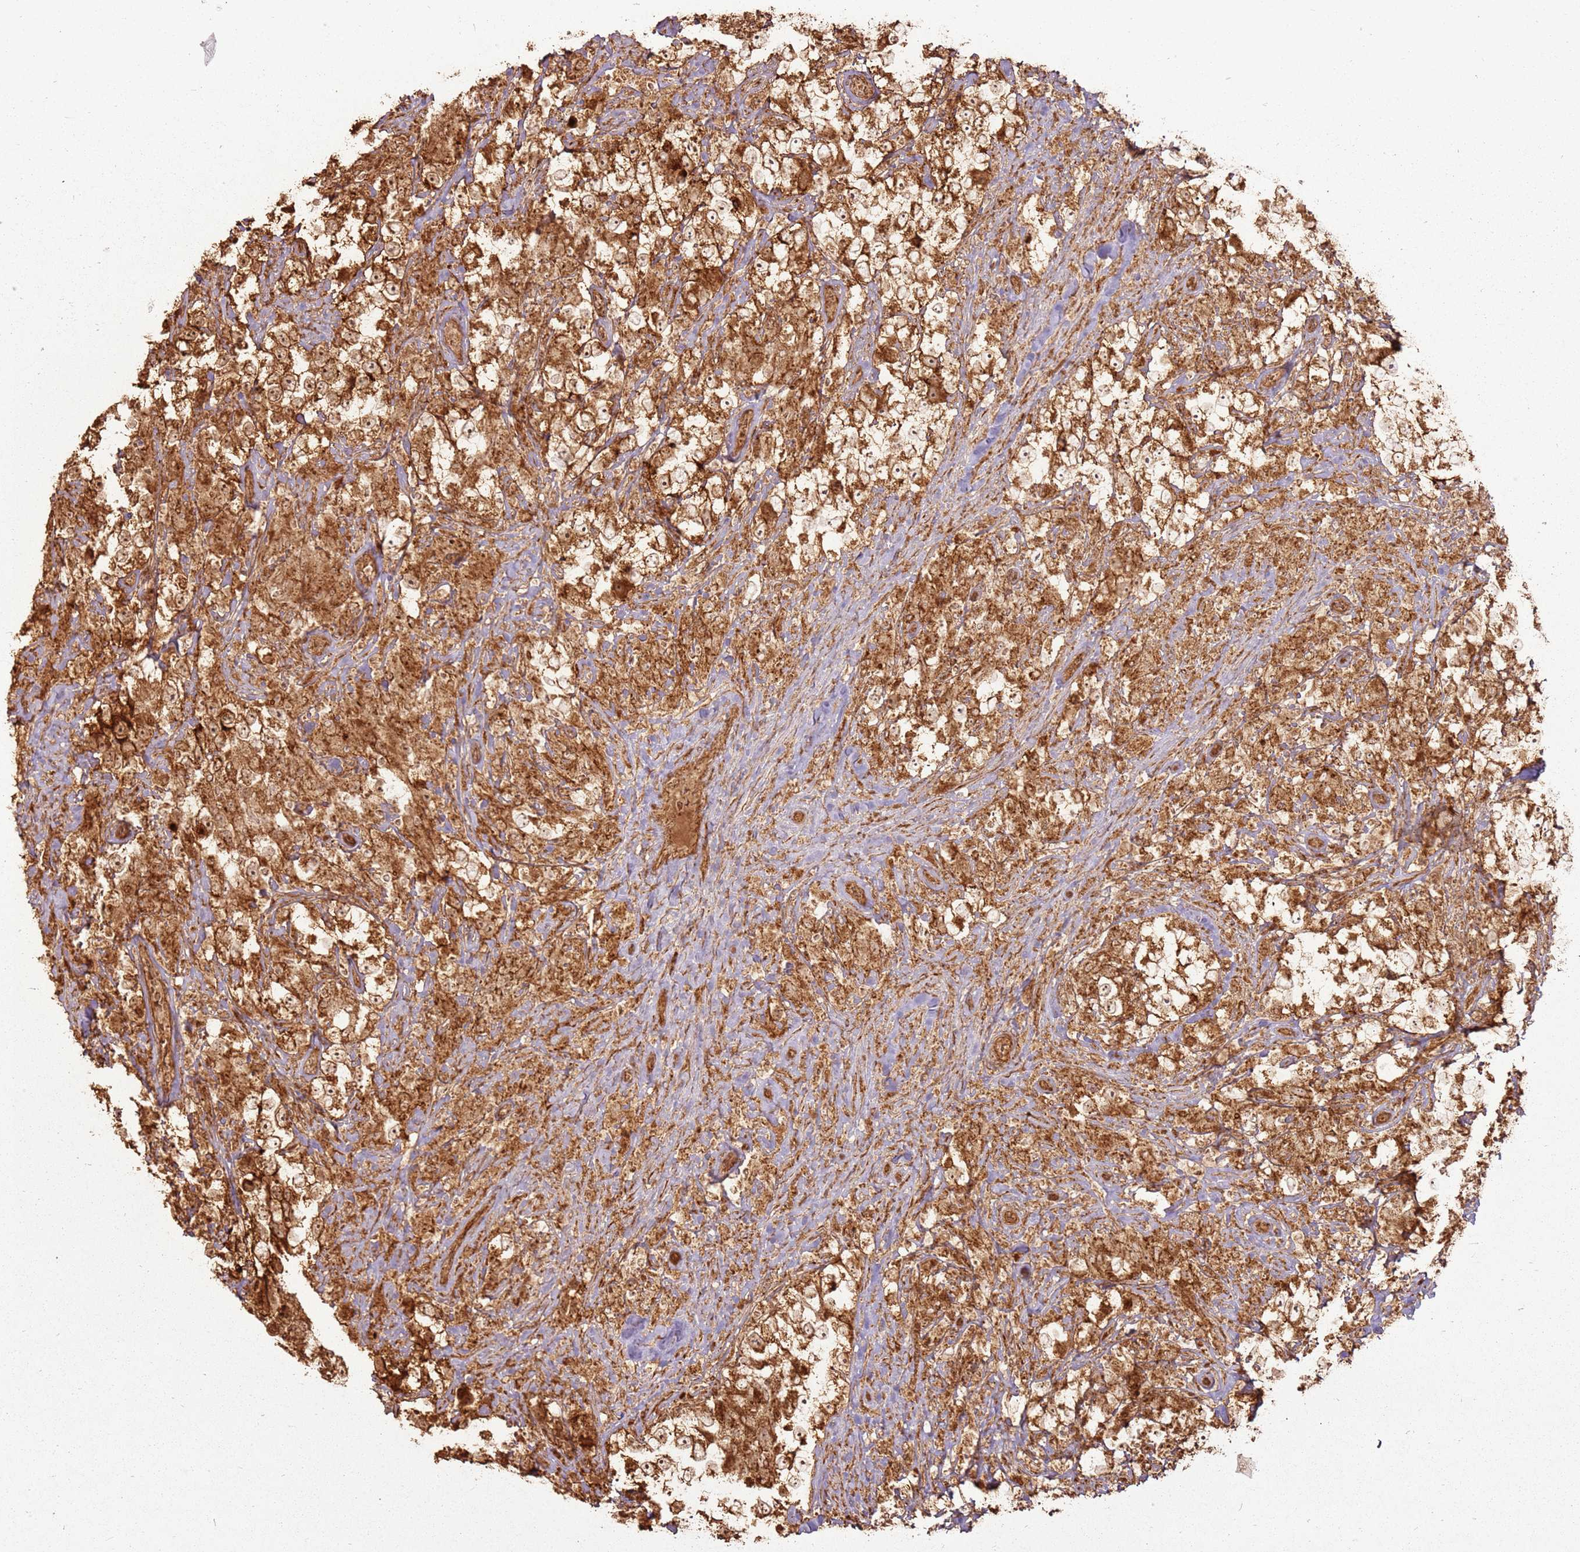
{"staining": {"intensity": "moderate", "quantity": ">75%", "location": "cytoplasmic/membranous,nuclear"}, "tissue": "testis cancer", "cell_type": "Tumor cells", "image_type": "cancer", "snomed": [{"axis": "morphology", "description": "Seminoma, NOS"}, {"axis": "topography", "description": "Testis"}], "caption": "Immunohistochemistry (IHC) photomicrograph of neoplastic tissue: seminoma (testis) stained using immunohistochemistry (IHC) exhibits medium levels of moderate protein expression localized specifically in the cytoplasmic/membranous and nuclear of tumor cells, appearing as a cytoplasmic/membranous and nuclear brown color.", "gene": "MRPS6", "patient": {"sex": "male", "age": 46}}